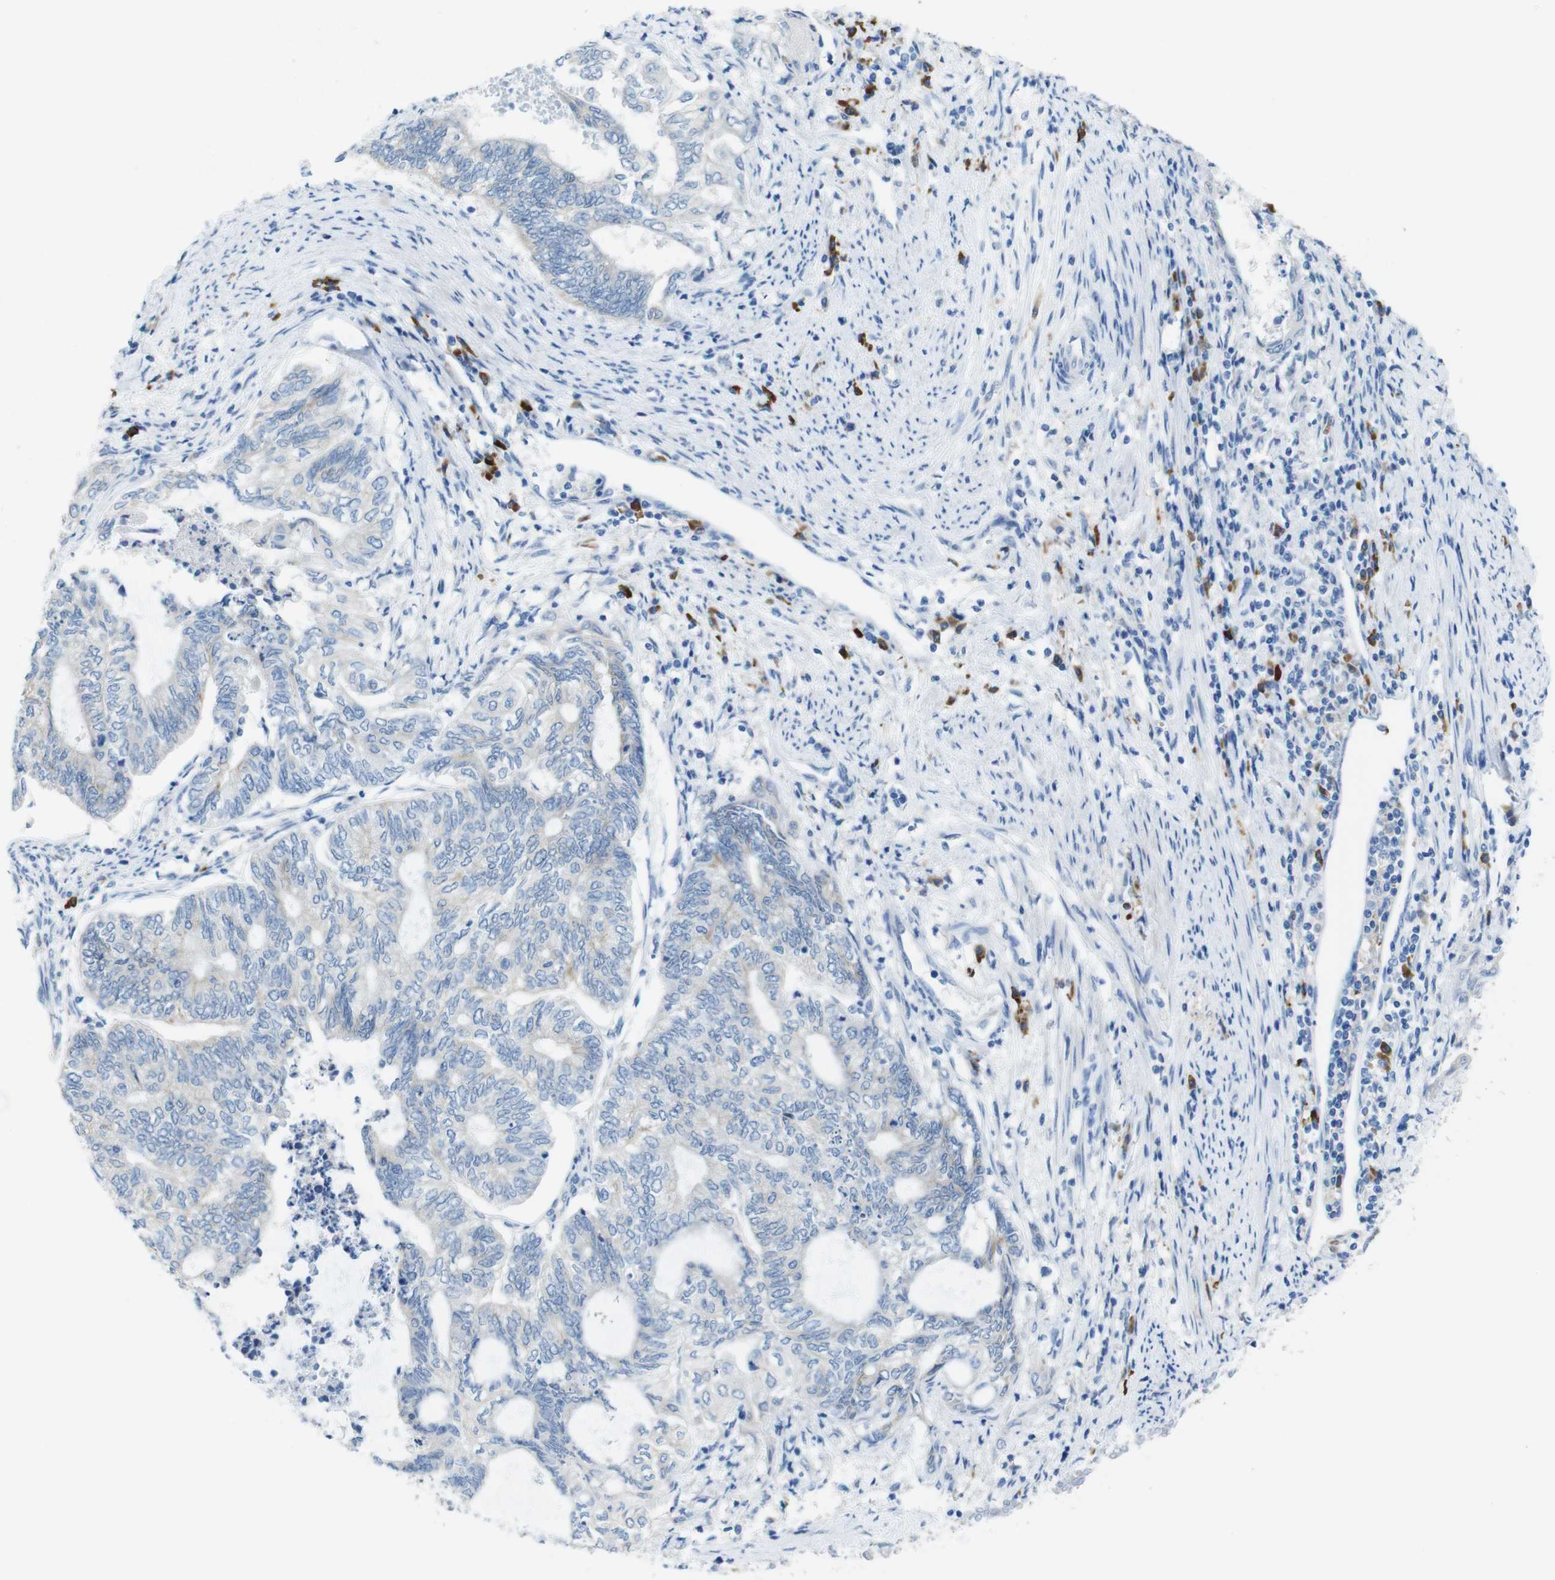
{"staining": {"intensity": "weak", "quantity": "25%-75%", "location": "cytoplasmic/membranous"}, "tissue": "endometrial cancer", "cell_type": "Tumor cells", "image_type": "cancer", "snomed": [{"axis": "morphology", "description": "Adenocarcinoma, NOS"}, {"axis": "topography", "description": "Uterus"}, {"axis": "topography", "description": "Endometrium"}], "caption": "This micrograph shows endometrial cancer stained with IHC to label a protein in brown. The cytoplasmic/membranous of tumor cells show weak positivity for the protein. Nuclei are counter-stained blue.", "gene": "CLMN", "patient": {"sex": "female", "age": 70}}